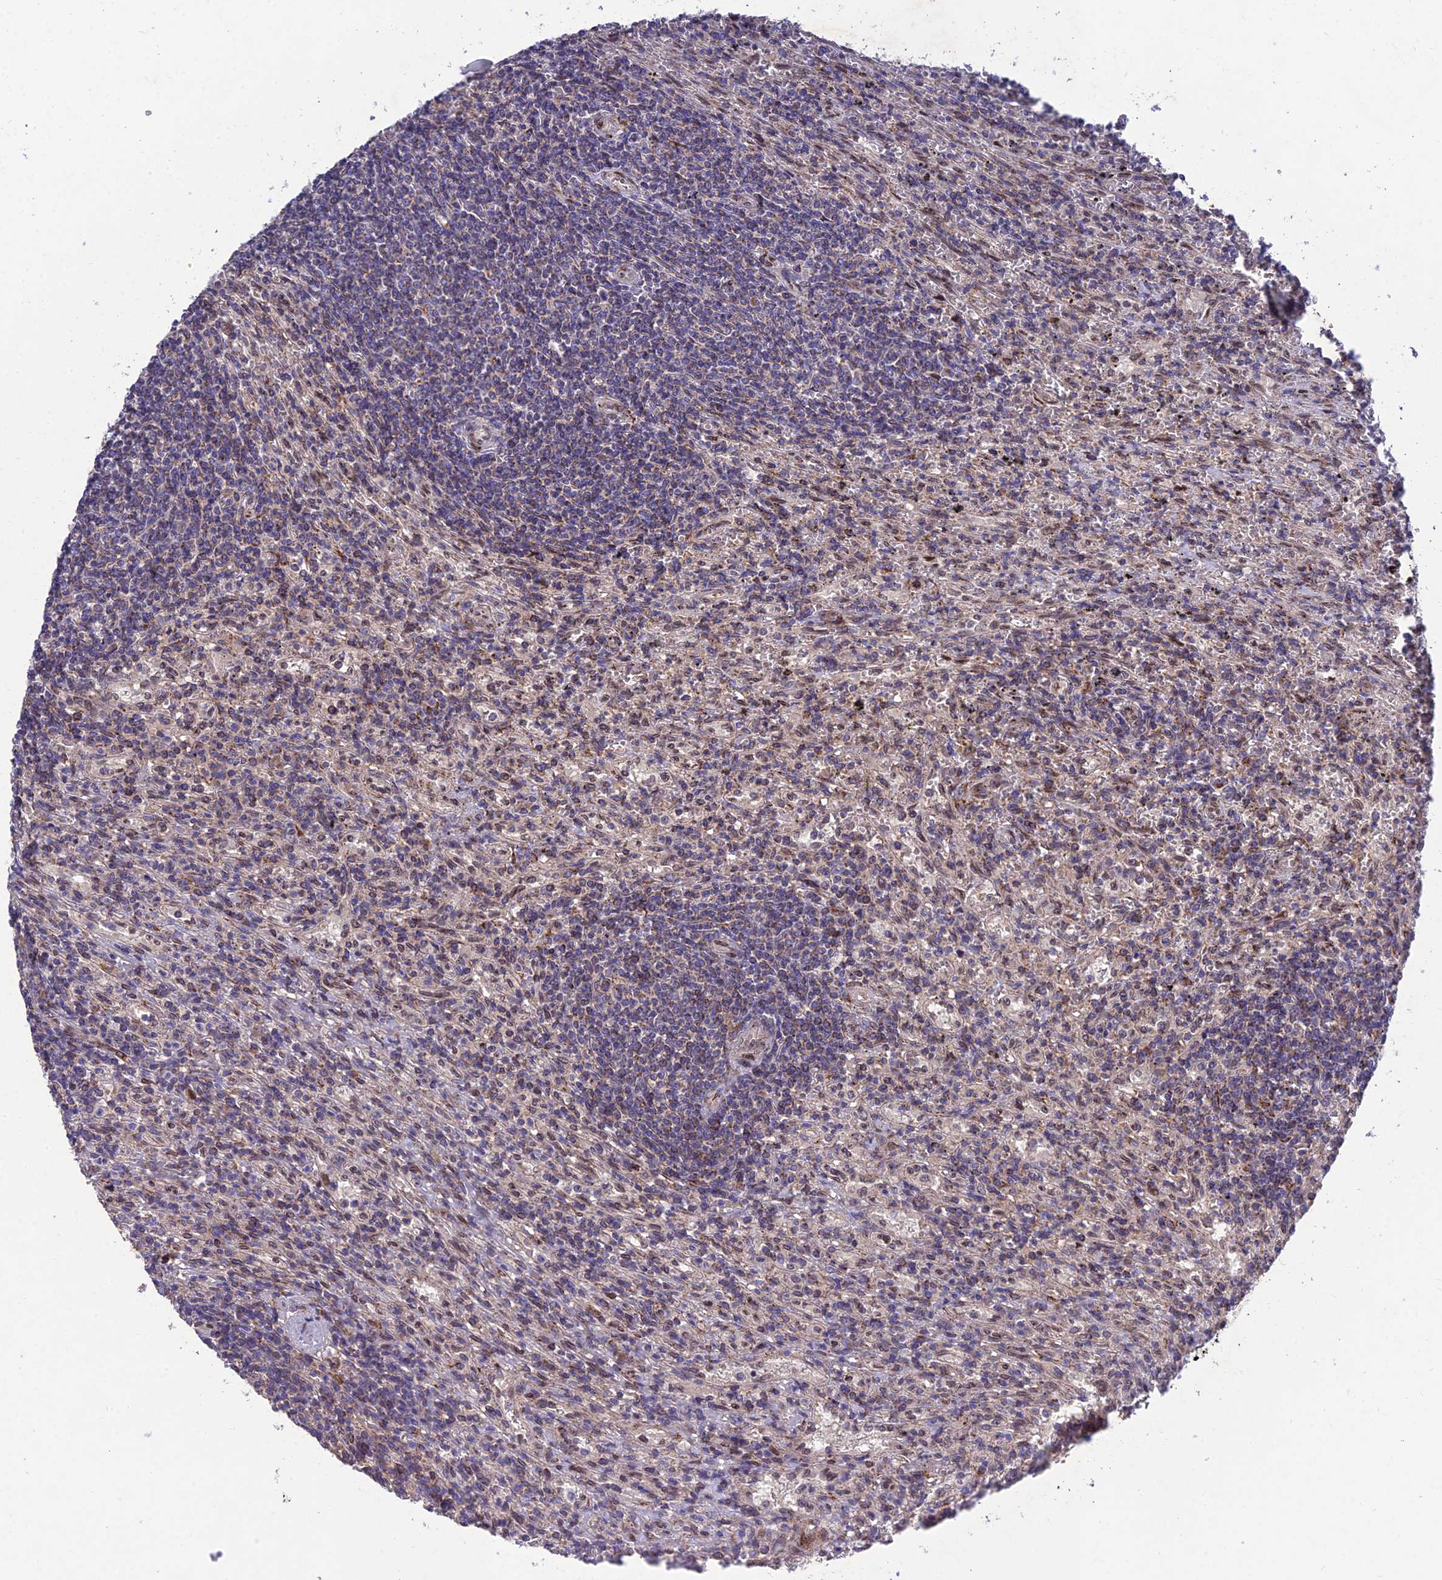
{"staining": {"intensity": "negative", "quantity": "none", "location": "none"}, "tissue": "lymphoma", "cell_type": "Tumor cells", "image_type": "cancer", "snomed": [{"axis": "morphology", "description": "Malignant lymphoma, non-Hodgkin's type, Low grade"}, {"axis": "topography", "description": "Spleen"}], "caption": "Immunohistochemistry histopathology image of human malignant lymphoma, non-Hodgkin's type (low-grade) stained for a protein (brown), which displays no expression in tumor cells. (Stains: DAB (3,3'-diaminobenzidine) IHC with hematoxylin counter stain, Microscopy: brightfield microscopy at high magnification).", "gene": "MGAT2", "patient": {"sex": "male", "age": 76}}